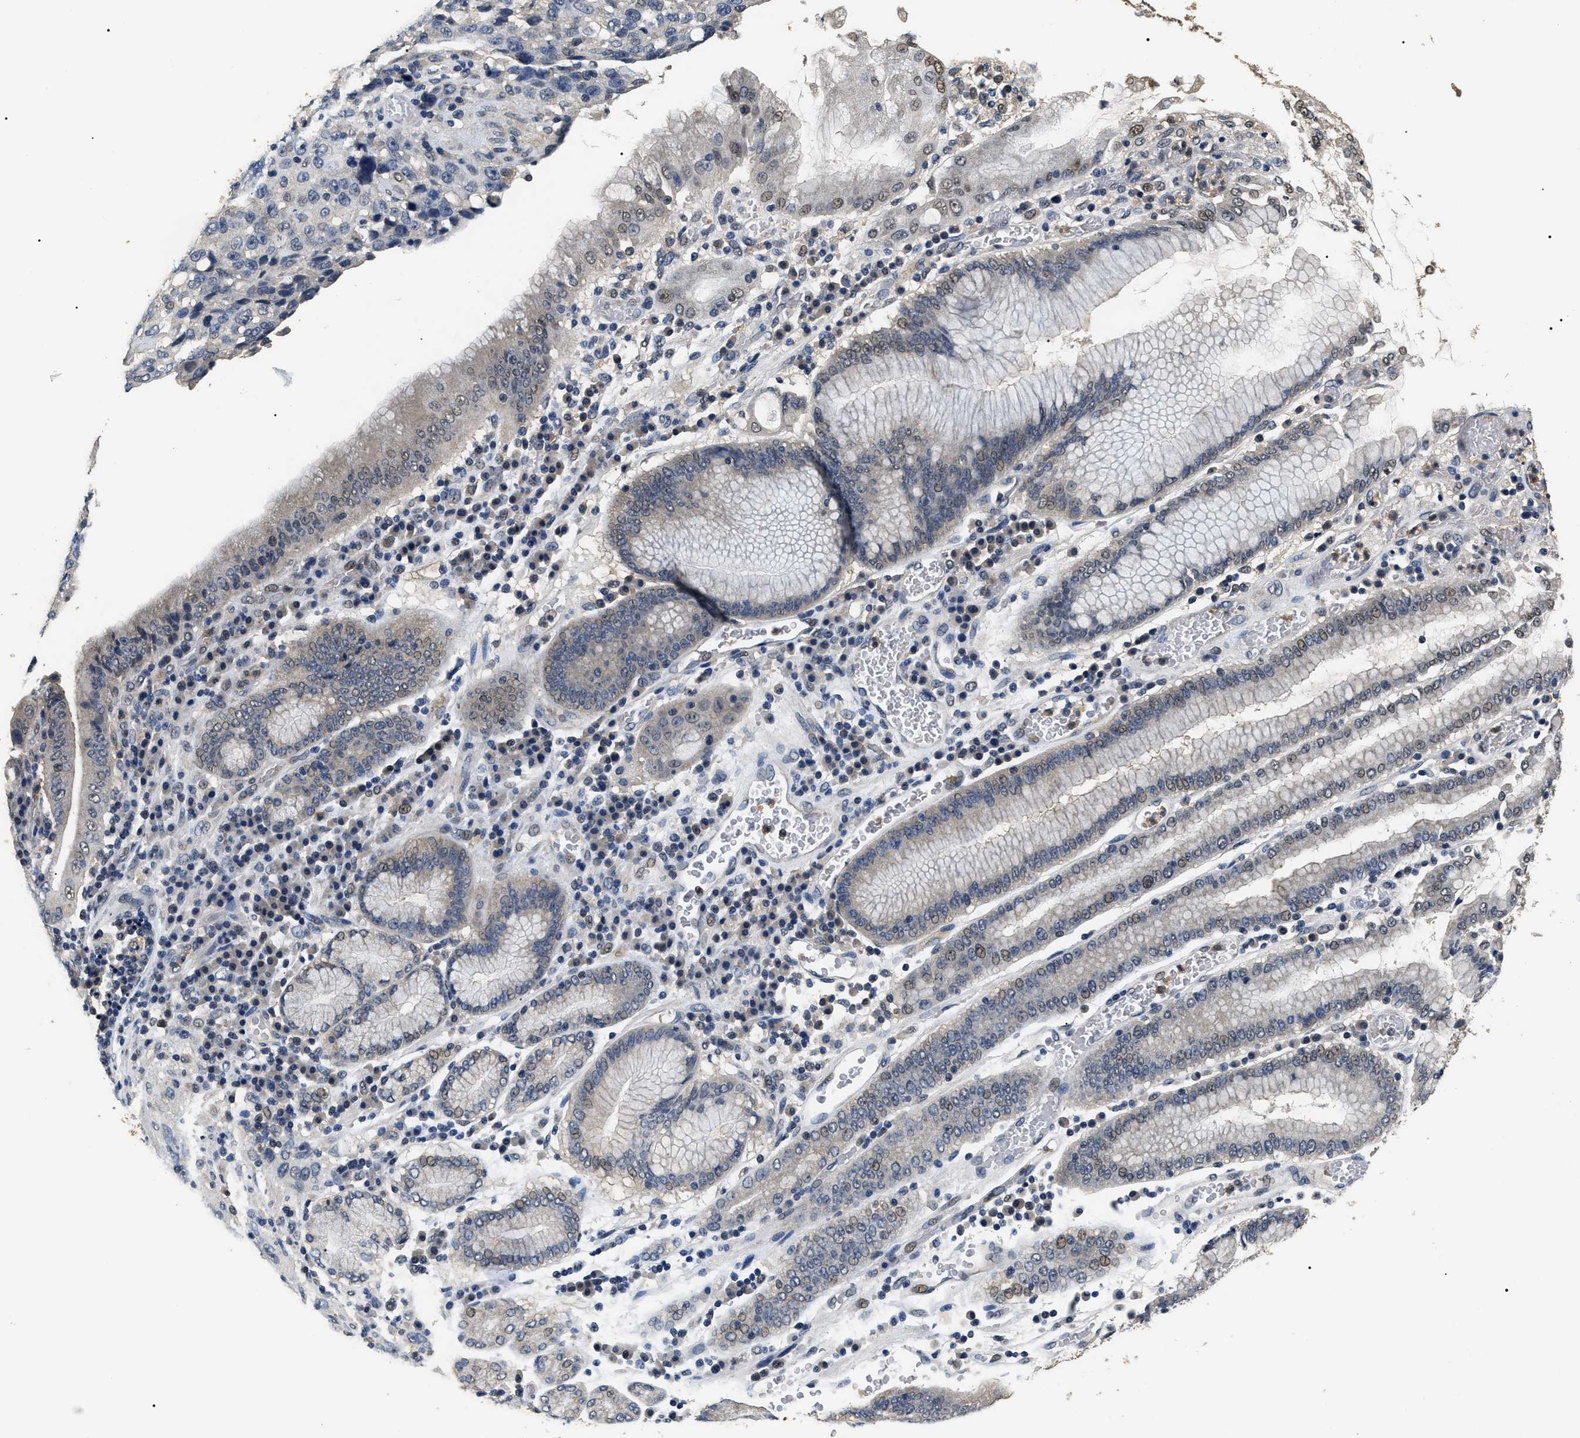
{"staining": {"intensity": "weak", "quantity": "<25%", "location": "nuclear"}, "tissue": "stomach cancer", "cell_type": "Tumor cells", "image_type": "cancer", "snomed": [{"axis": "morphology", "description": "Normal tissue, NOS"}, {"axis": "morphology", "description": "Adenocarcinoma, NOS"}, {"axis": "topography", "description": "Stomach"}], "caption": "Stomach cancer (adenocarcinoma) was stained to show a protein in brown. There is no significant expression in tumor cells.", "gene": "PSMD8", "patient": {"sex": "male", "age": 48}}